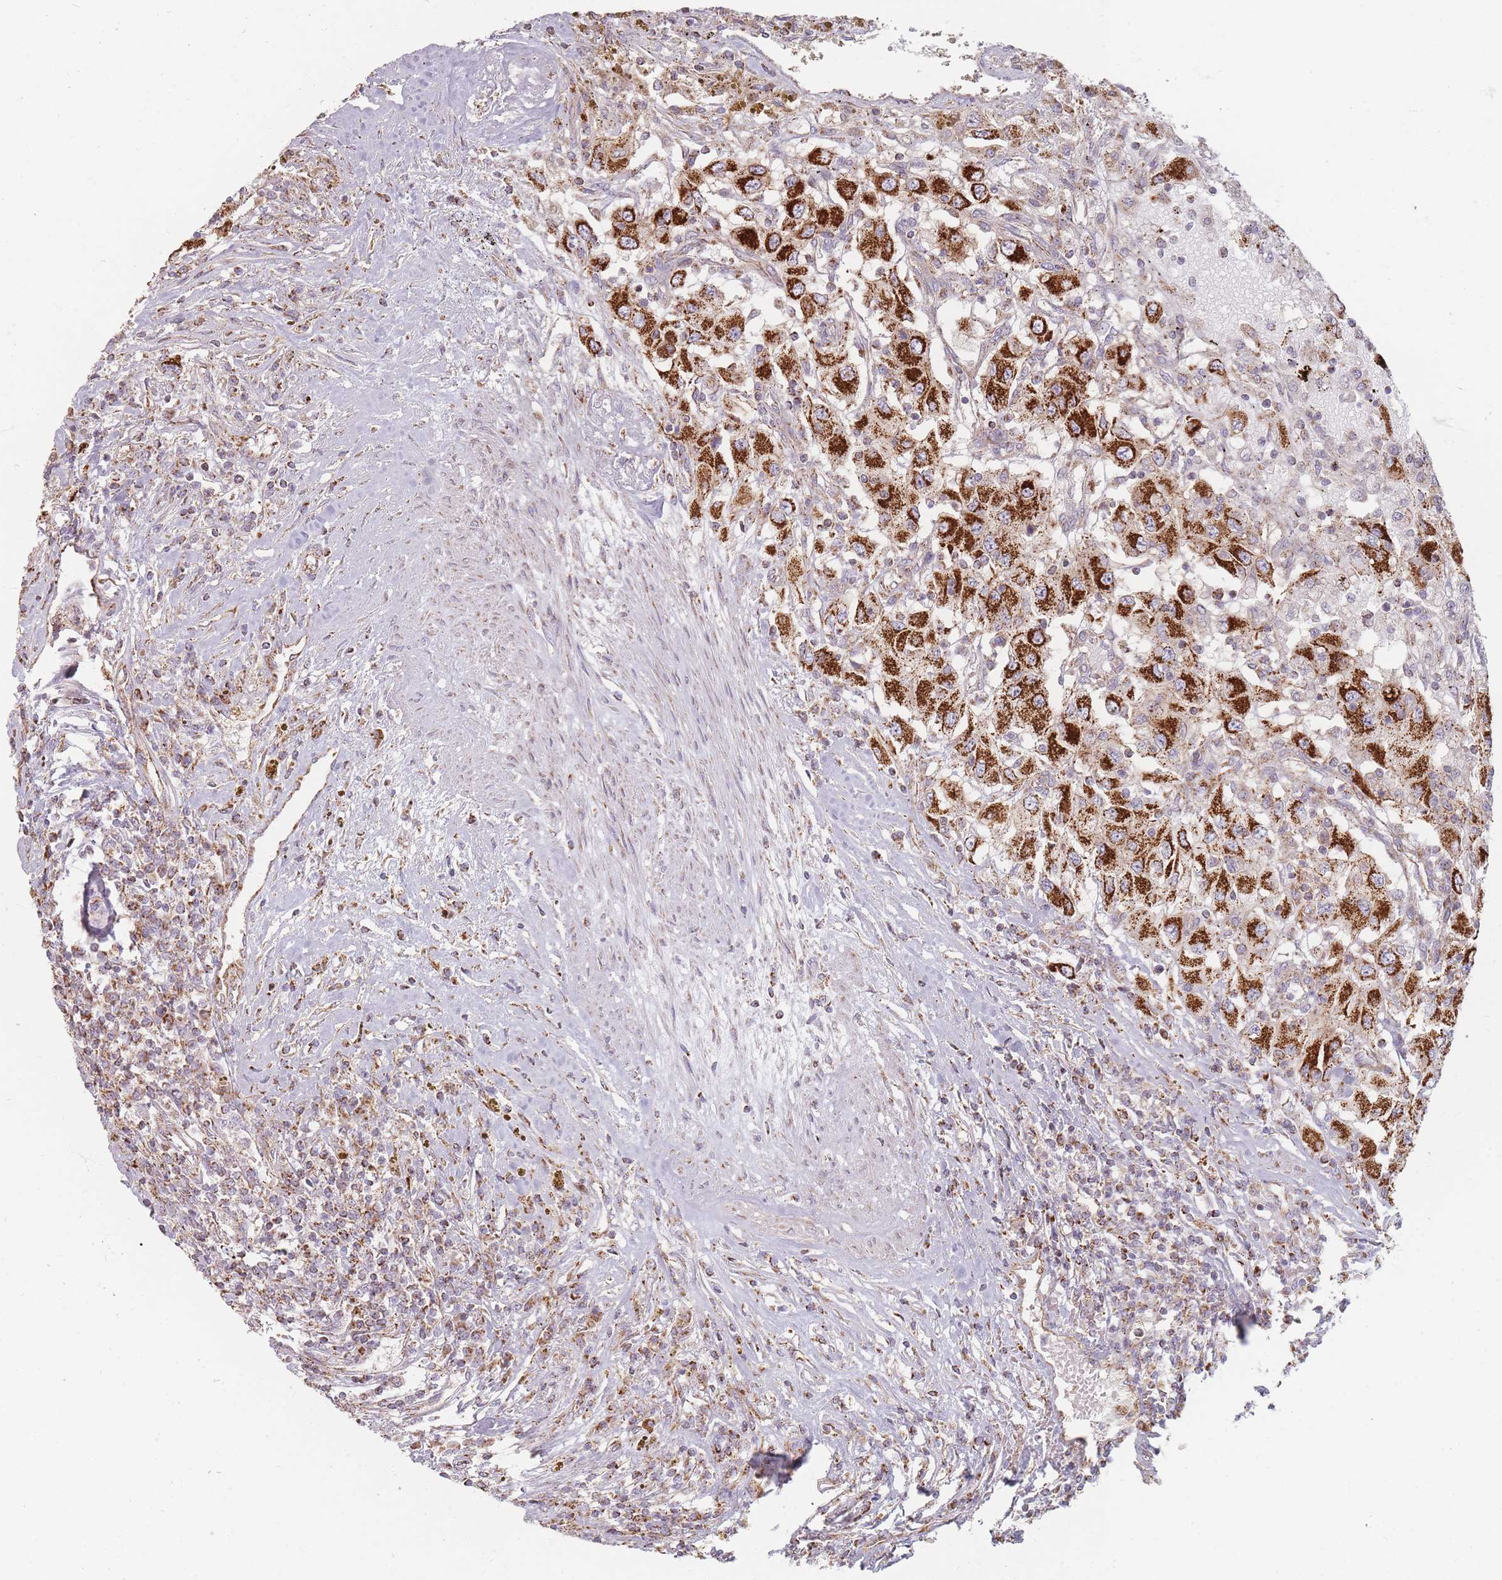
{"staining": {"intensity": "strong", "quantity": ">75%", "location": "cytoplasmic/membranous"}, "tissue": "renal cancer", "cell_type": "Tumor cells", "image_type": "cancer", "snomed": [{"axis": "morphology", "description": "Adenocarcinoma, NOS"}, {"axis": "topography", "description": "Kidney"}], "caption": "Protein staining by immunohistochemistry displays strong cytoplasmic/membranous expression in approximately >75% of tumor cells in renal cancer (adenocarcinoma).", "gene": "ESRP2", "patient": {"sex": "female", "age": 67}}